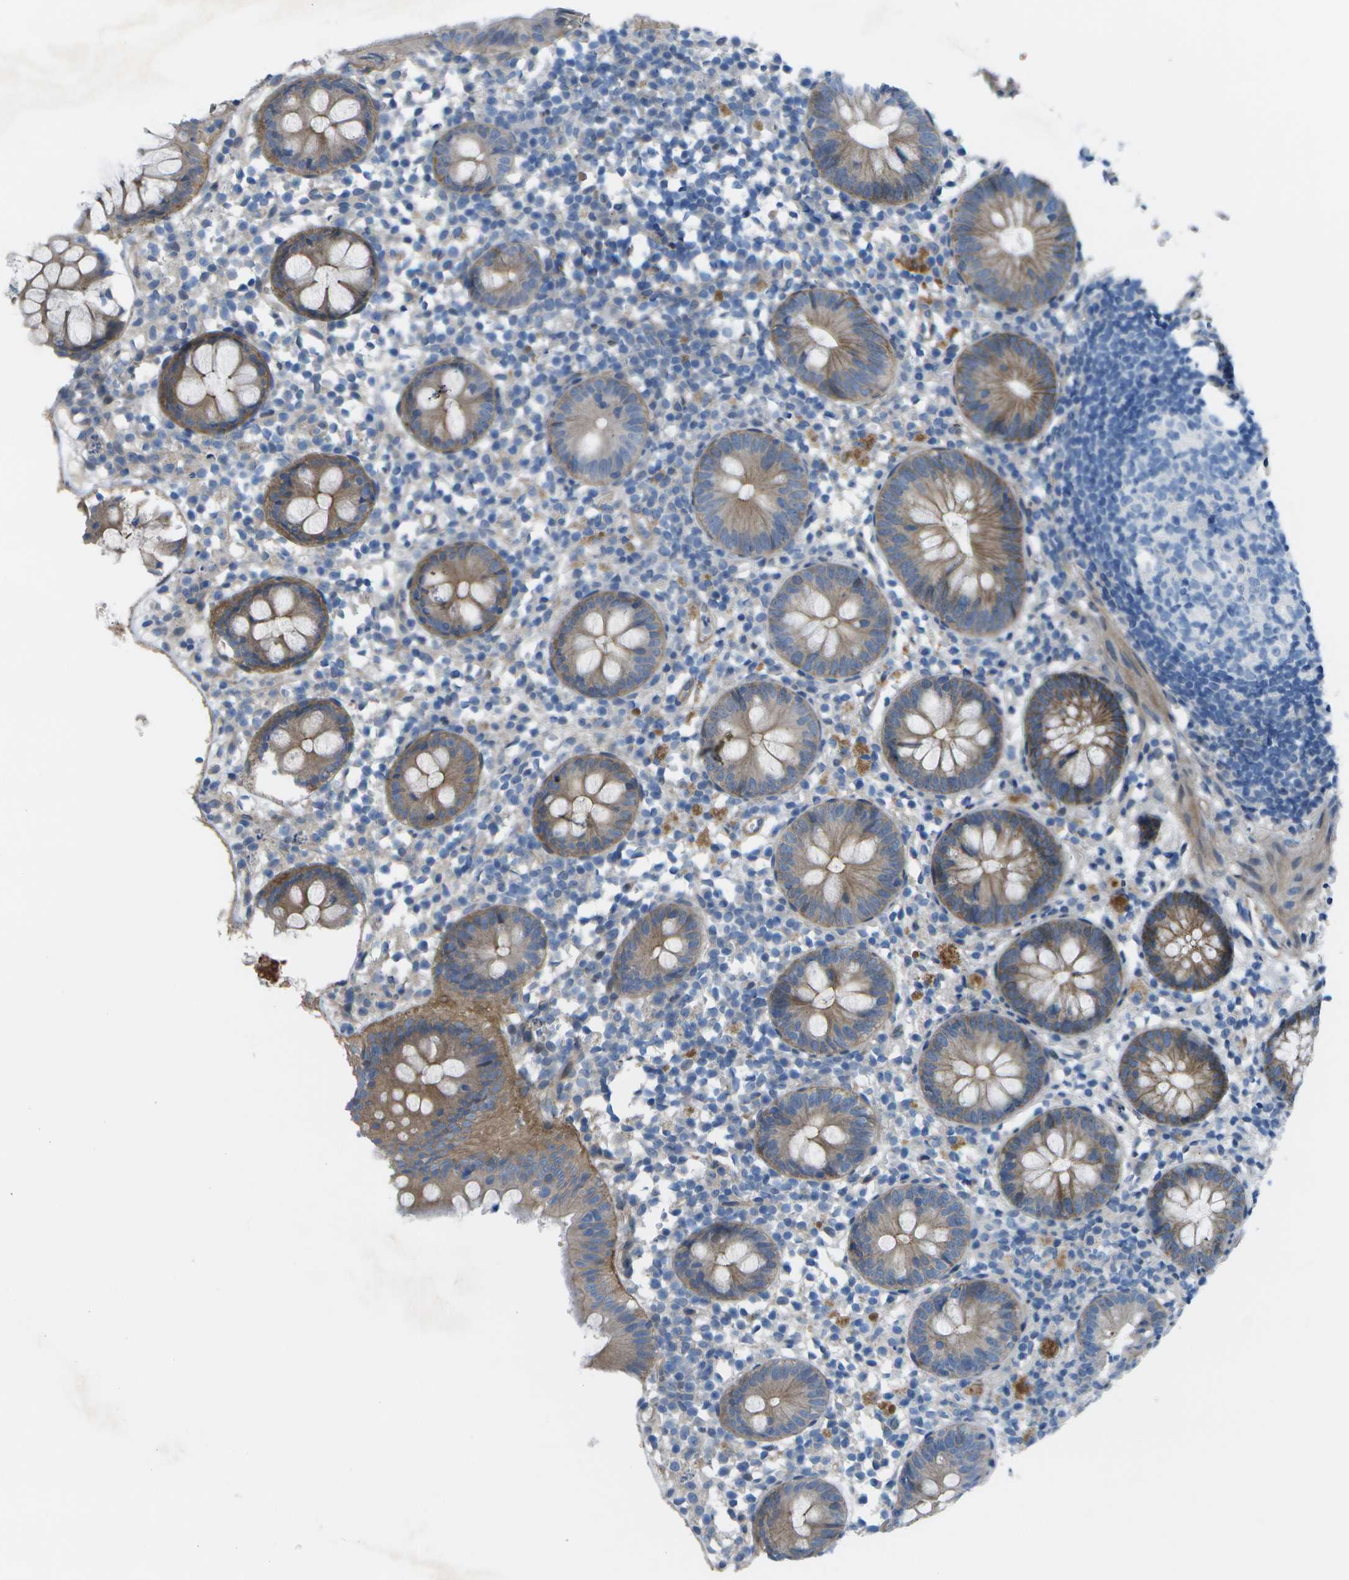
{"staining": {"intensity": "moderate", "quantity": ">75%", "location": "cytoplasmic/membranous"}, "tissue": "appendix", "cell_type": "Glandular cells", "image_type": "normal", "snomed": [{"axis": "morphology", "description": "Normal tissue, NOS"}, {"axis": "topography", "description": "Appendix"}], "caption": "Appendix stained with a protein marker displays moderate staining in glandular cells.", "gene": "SORBS3", "patient": {"sex": "female", "age": 20}}